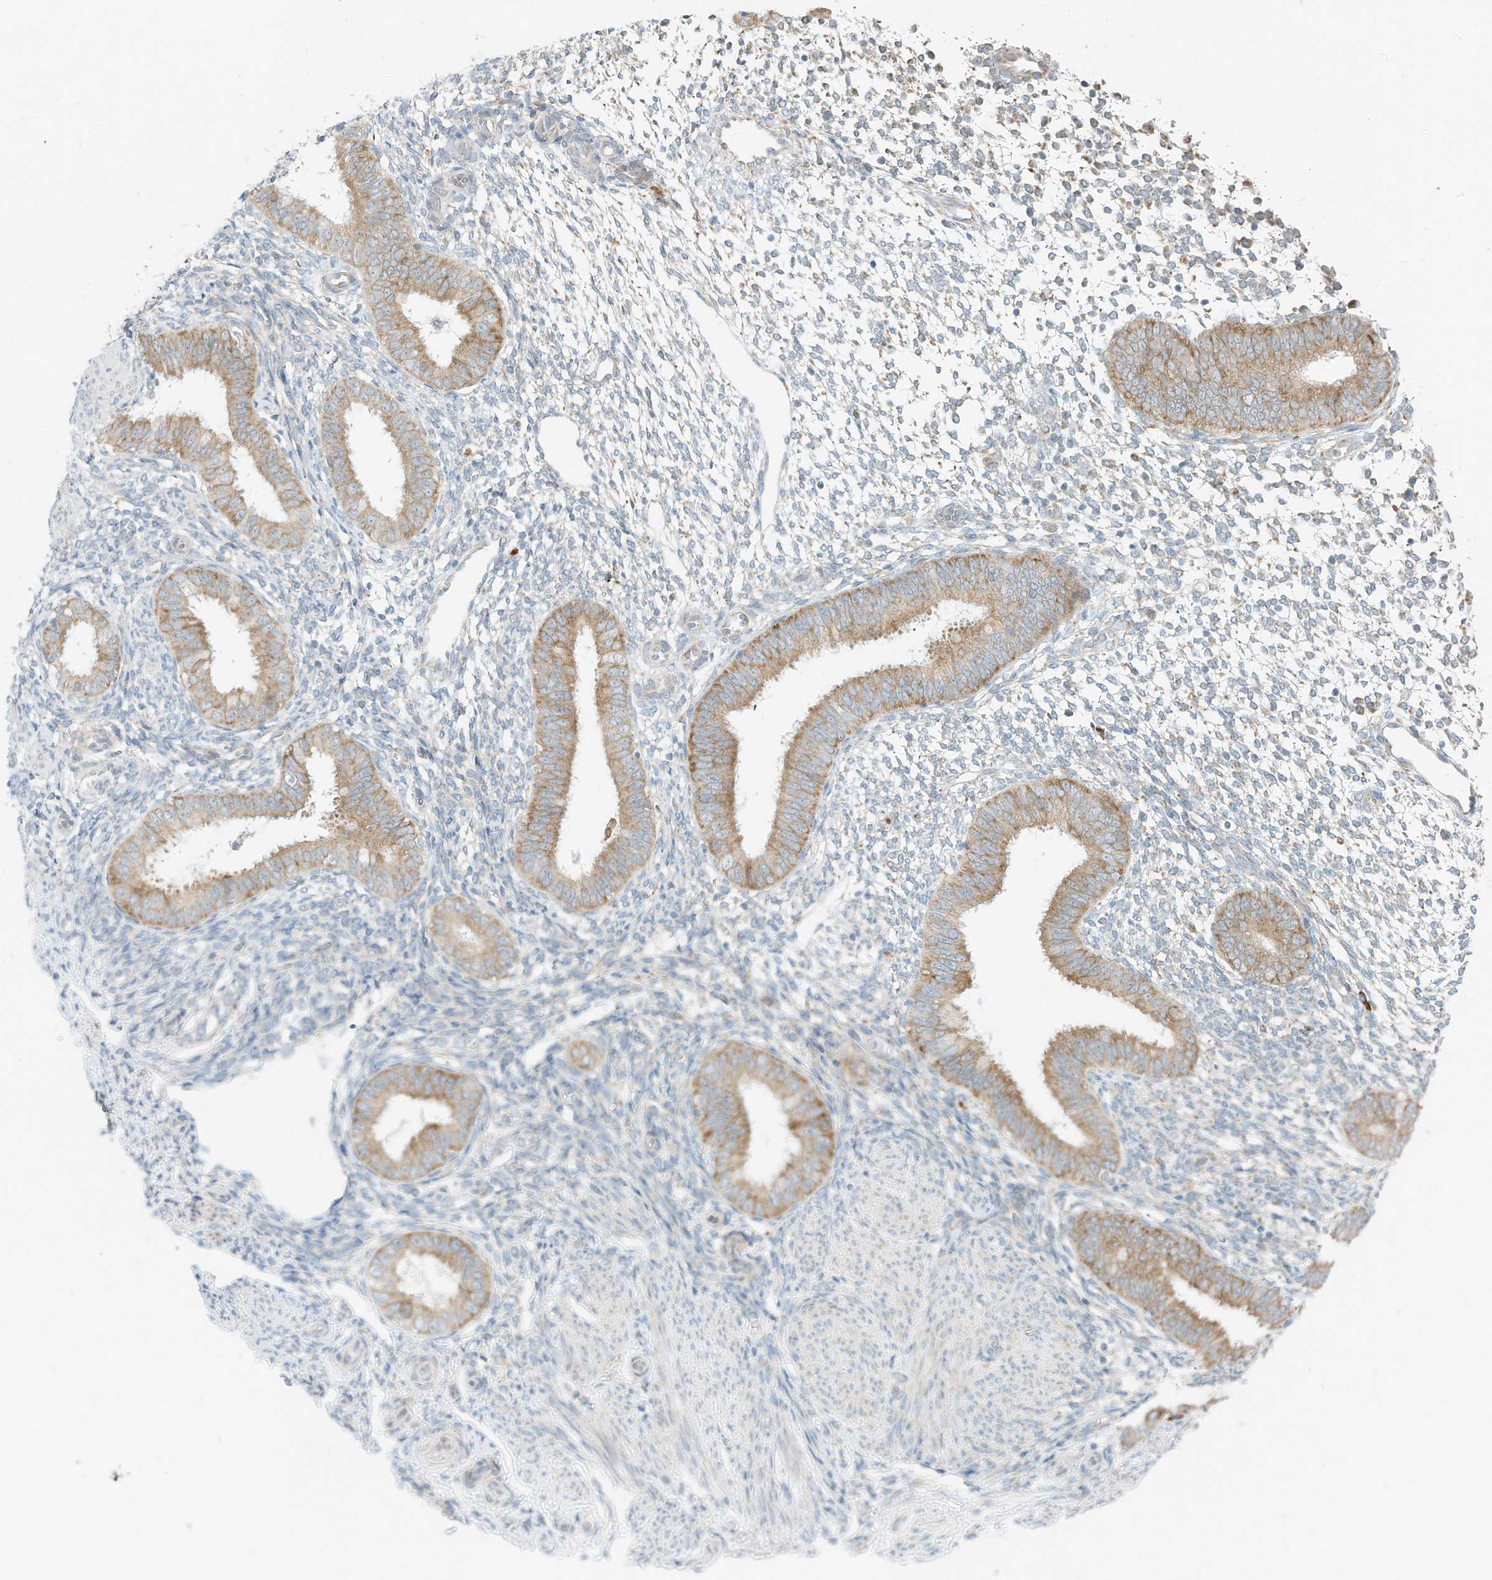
{"staining": {"intensity": "negative", "quantity": "none", "location": "none"}, "tissue": "endometrium", "cell_type": "Cells in endometrial stroma", "image_type": "normal", "snomed": [{"axis": "morphology", "description": "Normal tissue, NOS"}, {"axis": "topography", "description": "Uterus"}, {"axis": "topography", "description": "Endometrium"}], "caption": "Immunohistochemistry micrograph of unremarkable endometrium: endometrium stained with DAB (3,3'-diaminobenzidine) demonstrates no significant protein expression in cells in endometrial stroma.", "gene": "STT3A", "patient": {"sex": "female", "age": 48}}